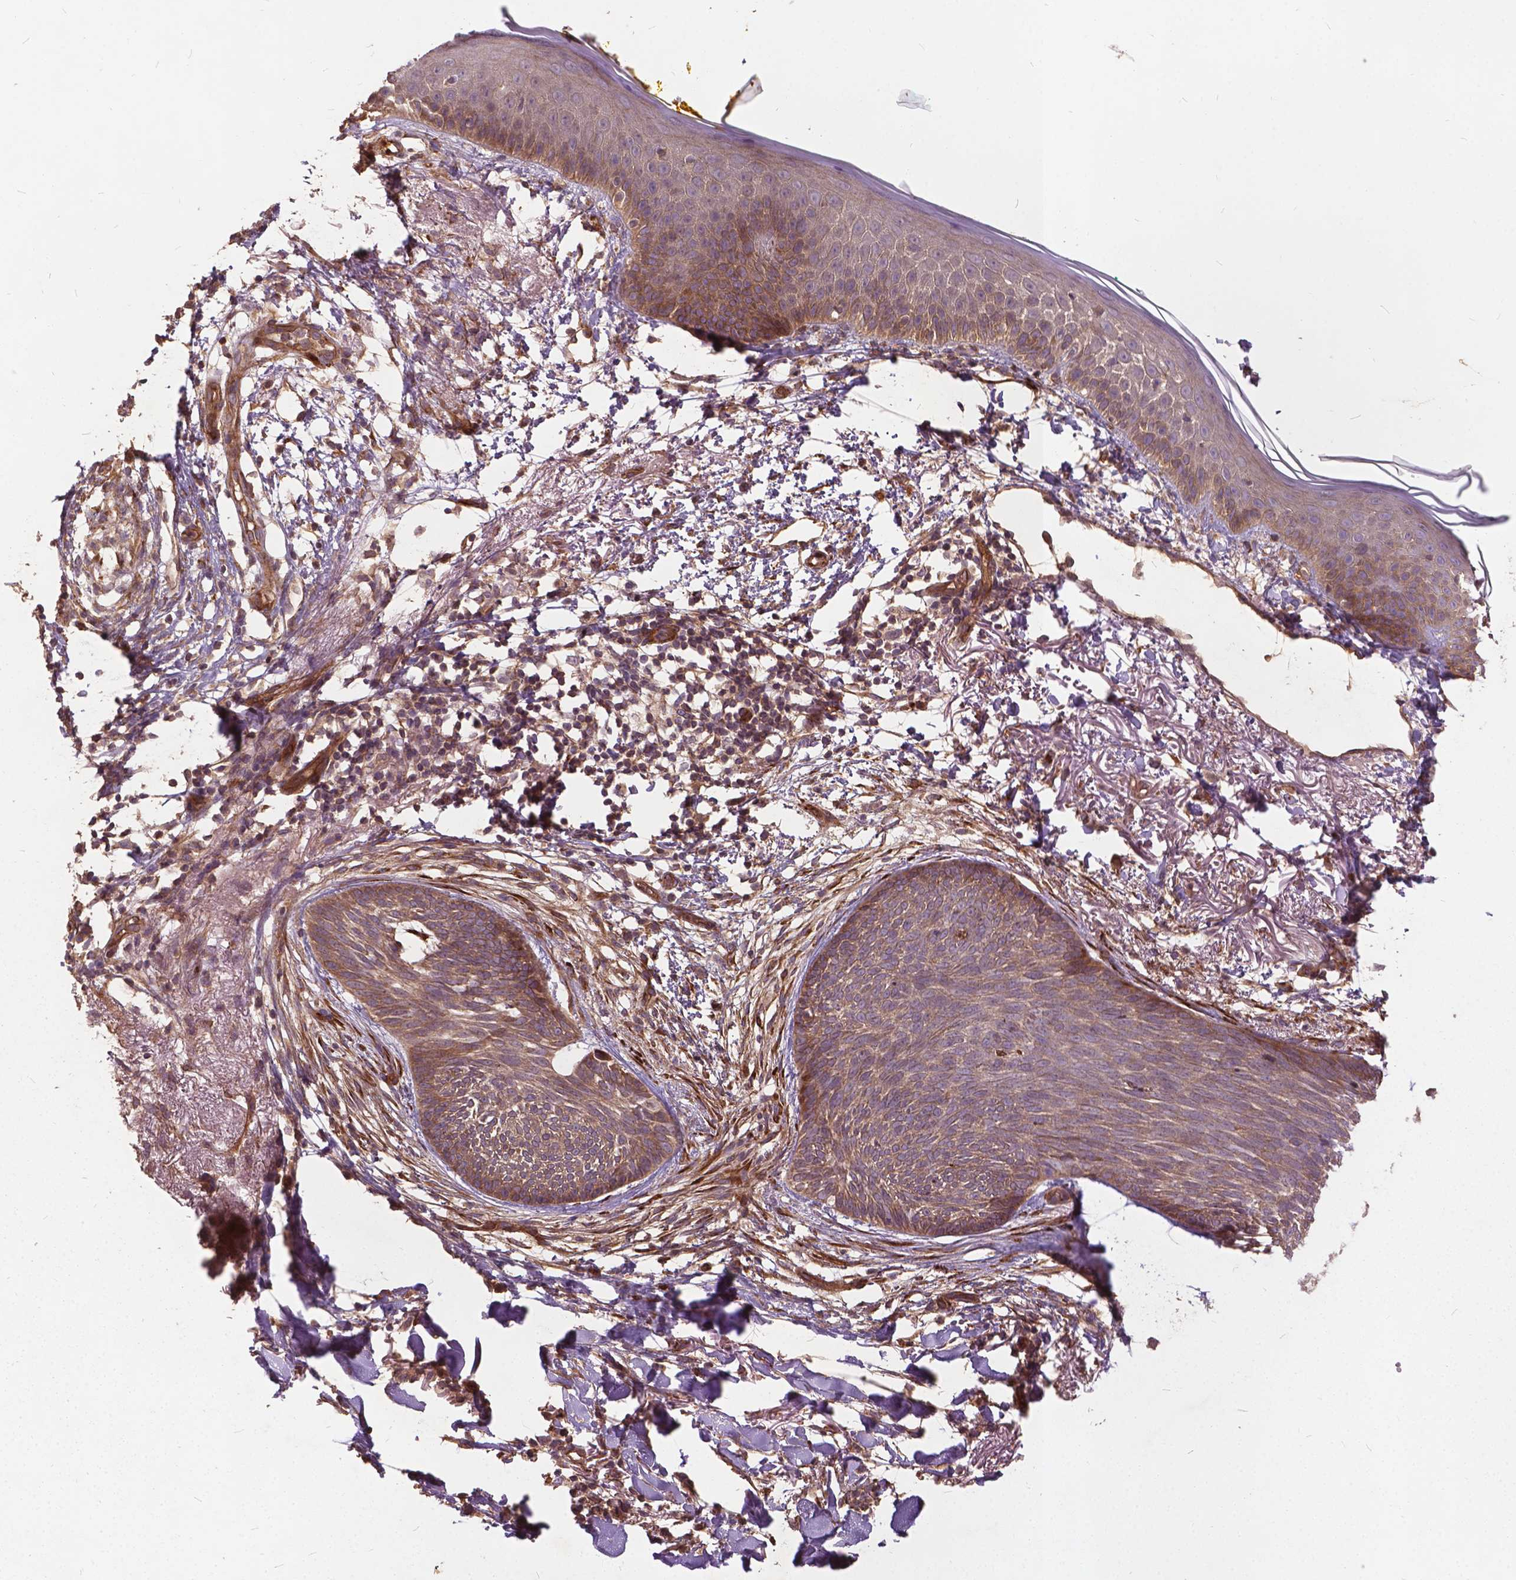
{"staining": {"intensity": "moderate", "quantity": ">75%", "location": "cytoplasmic/membranous"}, "tissue": "skin cancer", "cell_type": "Tumor cells", "image_type": "cancer", "snomed": [{"axis": "morphology", "description": "Normal tissue, NOS"}, {"axis": "morphology", "description": "Basal cell carcinoma"}, {"axis": "topography", "description": "Skin"}], "caption": "Protein expression analysis of human basal cell carcinoma (skin) reveals moderate cytoplasmic/membranous staining in approximately >75% of tumor cells.", "gene": "UBXN2A", "patient": {"sex": "male", "age": 84}}